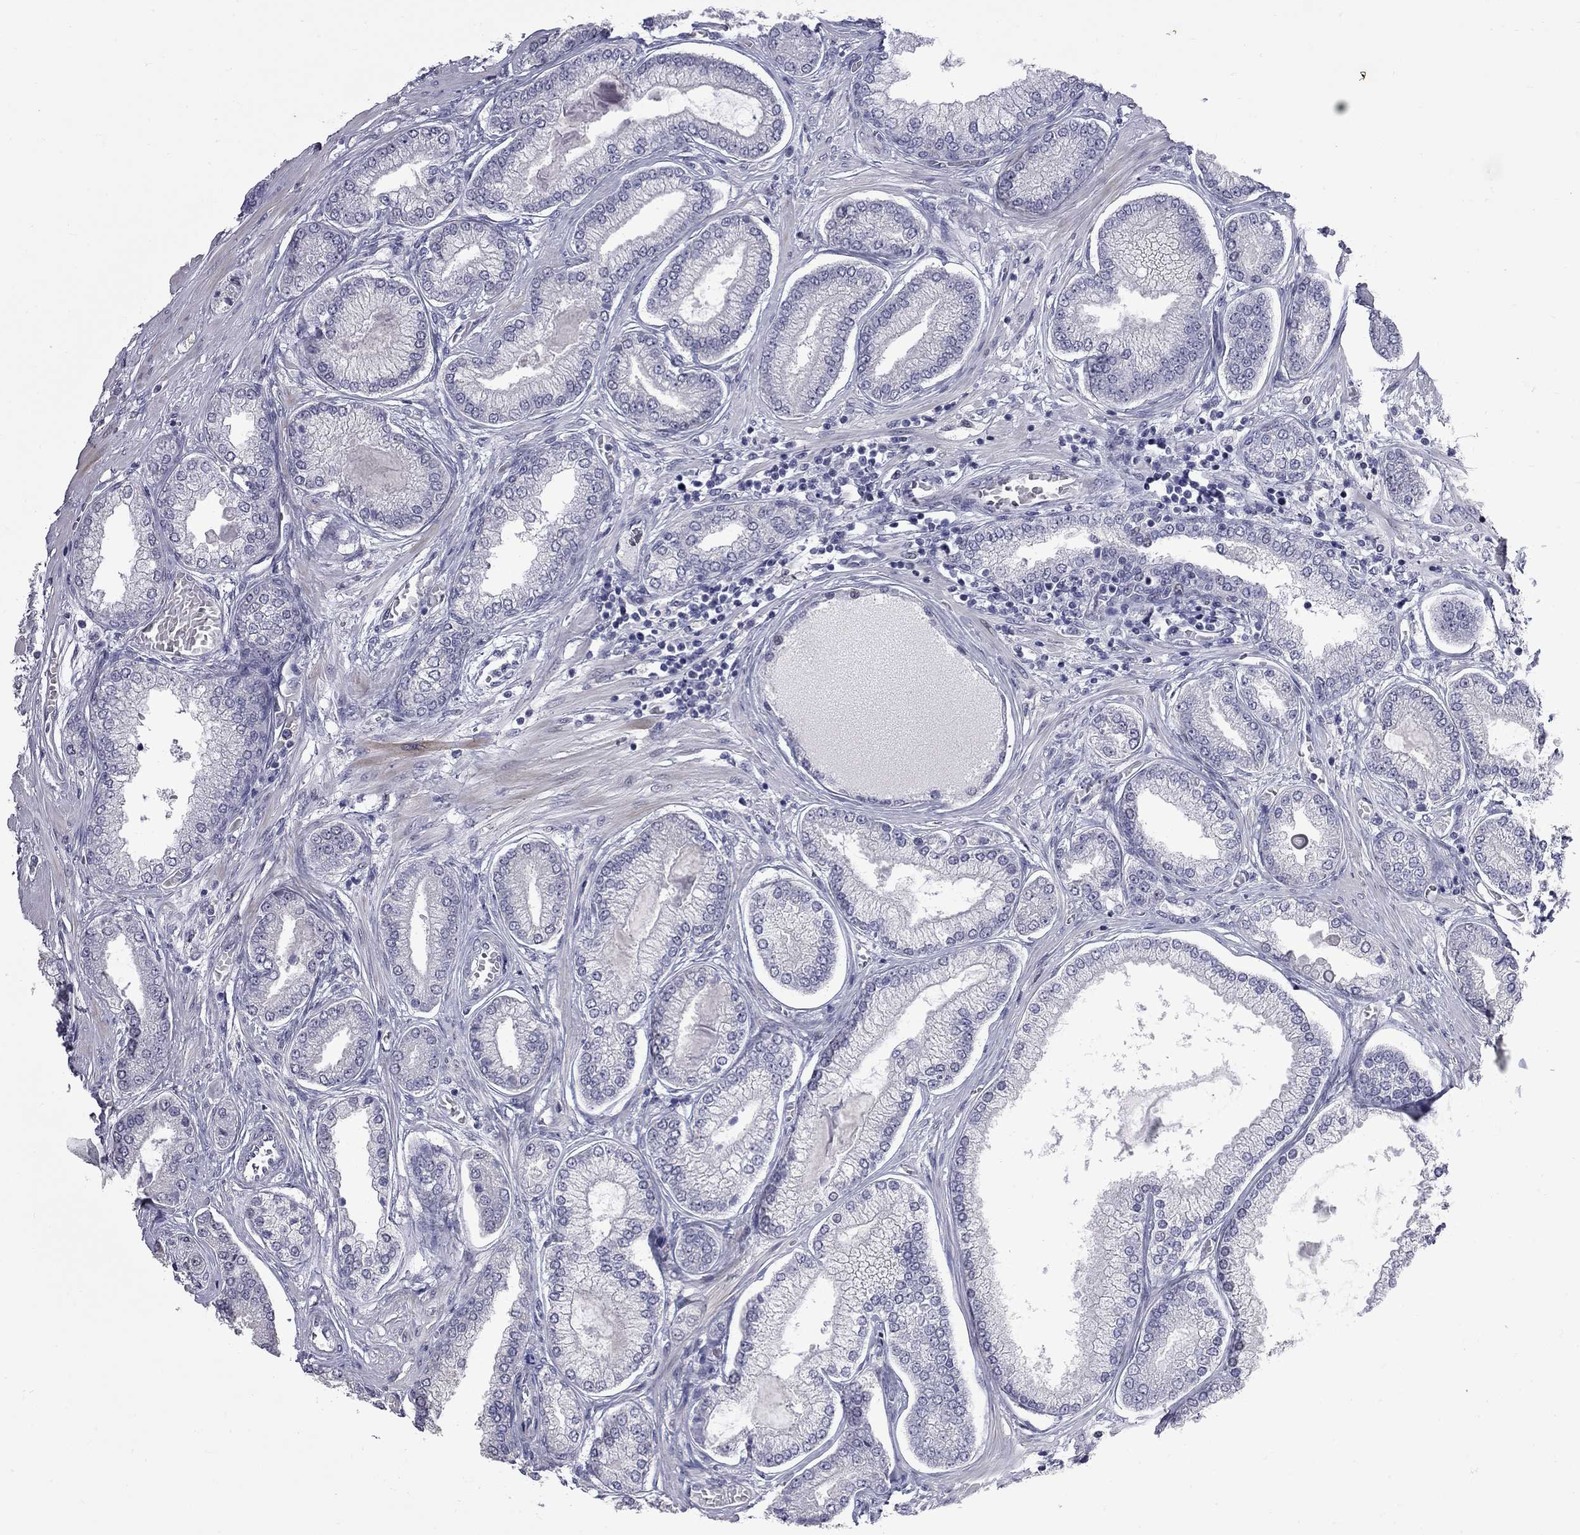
{"staining": {"intensity": "negative", "quantity": "none", "location": "none"}, "tissue": "prostate cancer", "cell_type": "Tumor cells", "image_type": "cancer", "snomed": [{"axis": "morphology", "description": "Adenocarcinoma, Low grade"}, {"axis": "topography", "description": "Prostate"}], "caption": "Immunohistochemistry (IHC) micrograph of prostate adenocarcinoma (low-grade) stained for a protein (brown), which reveals no expression in tumor cells.", "gene": "ZNF154", "patient": {"sex": "male", "age": 57}}